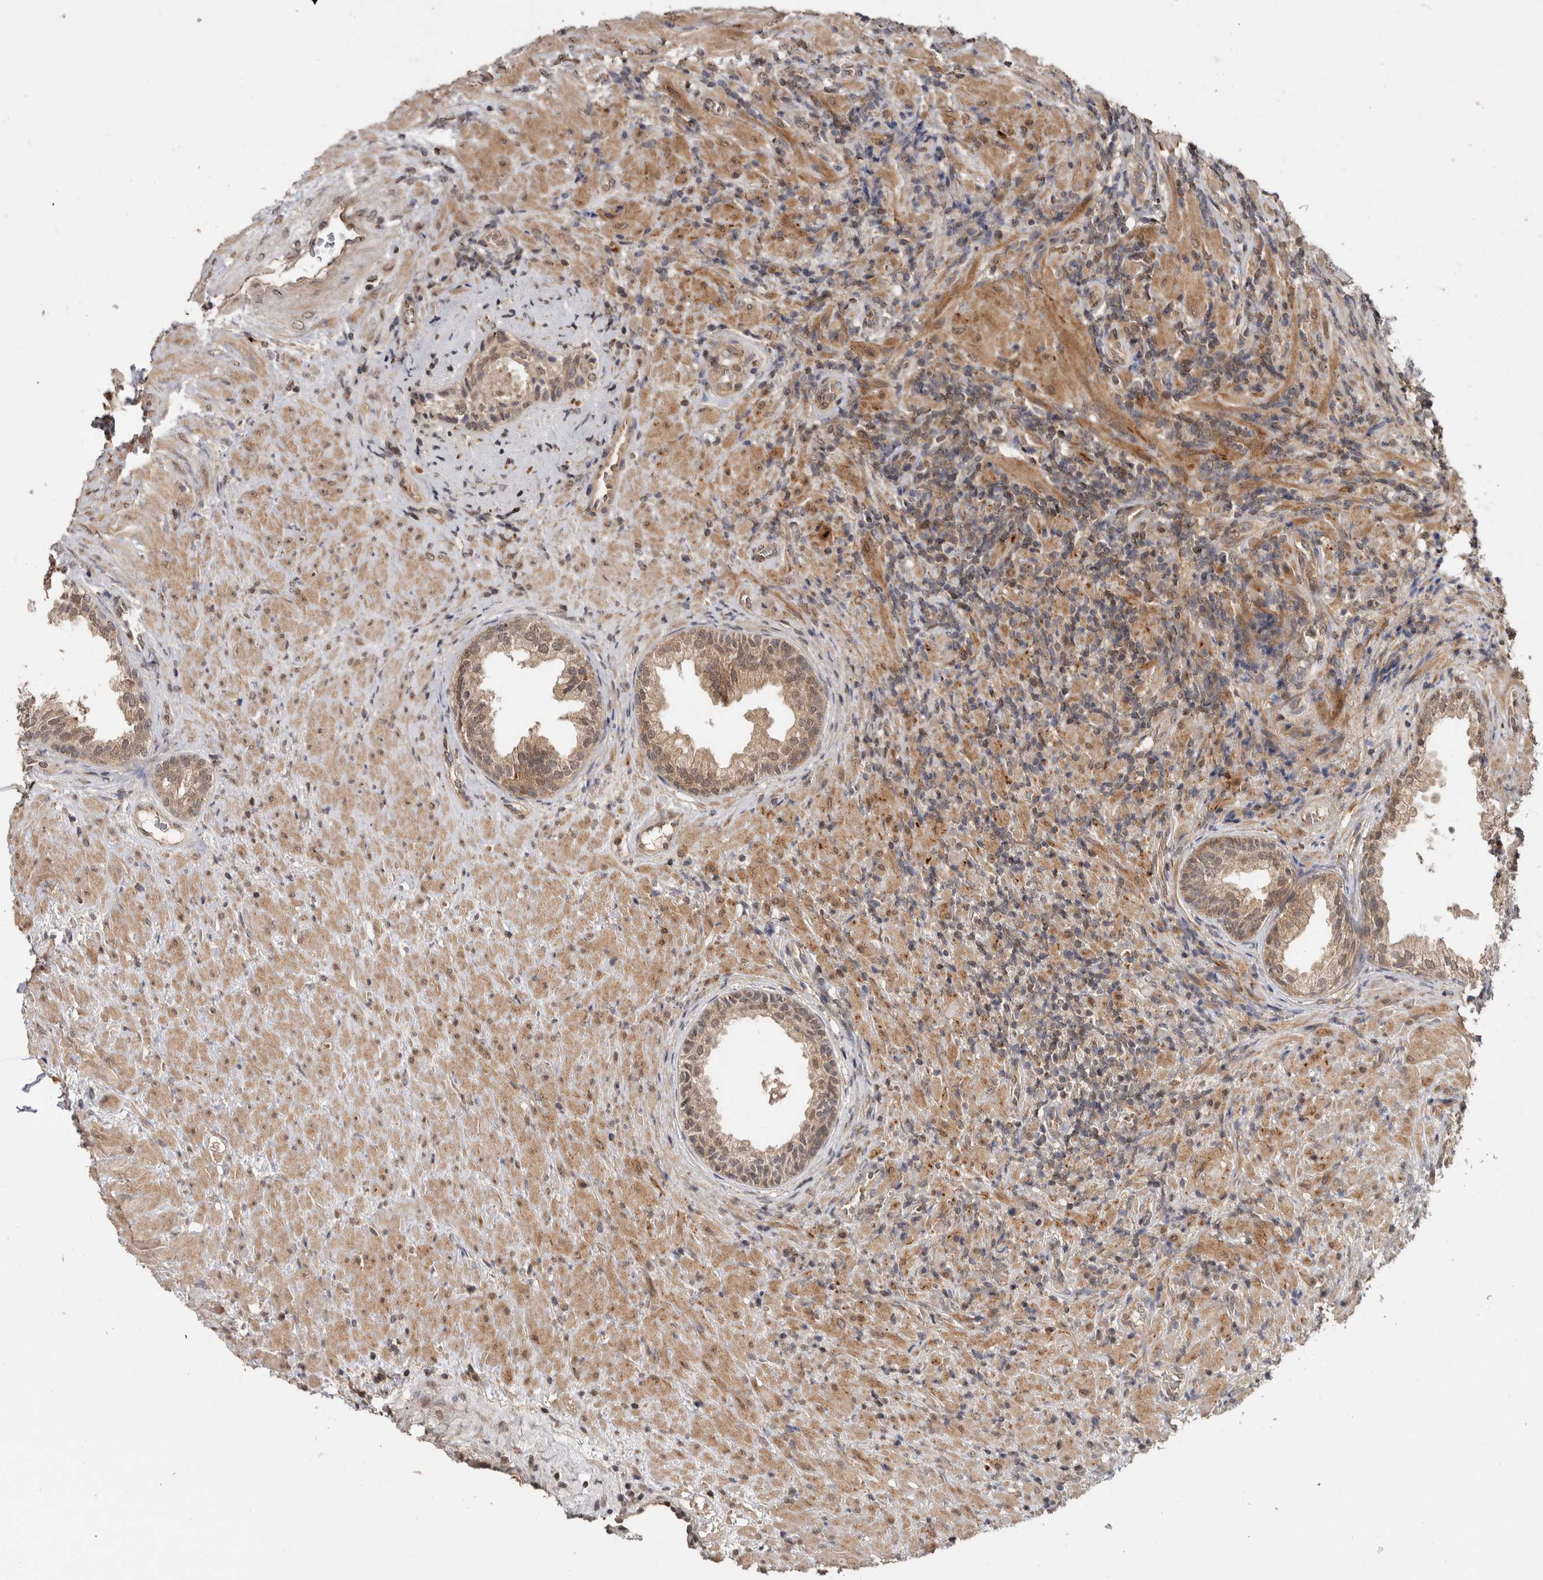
{"staining": {"intensity": "weak", "quantity": ">75%", "location": "cytoplasmic/membranous"}, "tissue": "prostate", "cell_type": "Glandular cells", "image_type": "normal", "snomed": [{"axis": "morphology", "description": "Normal tissue, NOS"}, {"axis": "topography", "description": "Prostate"}], "caption": "About >75% of glandular cells in normal prostate exhibit weak cytoplasmic/membranous protein positivity as visualized by brown immunohistochemical staining.", "gene": "HMOX2", "patient": {"sex": "male", "age": 76}}